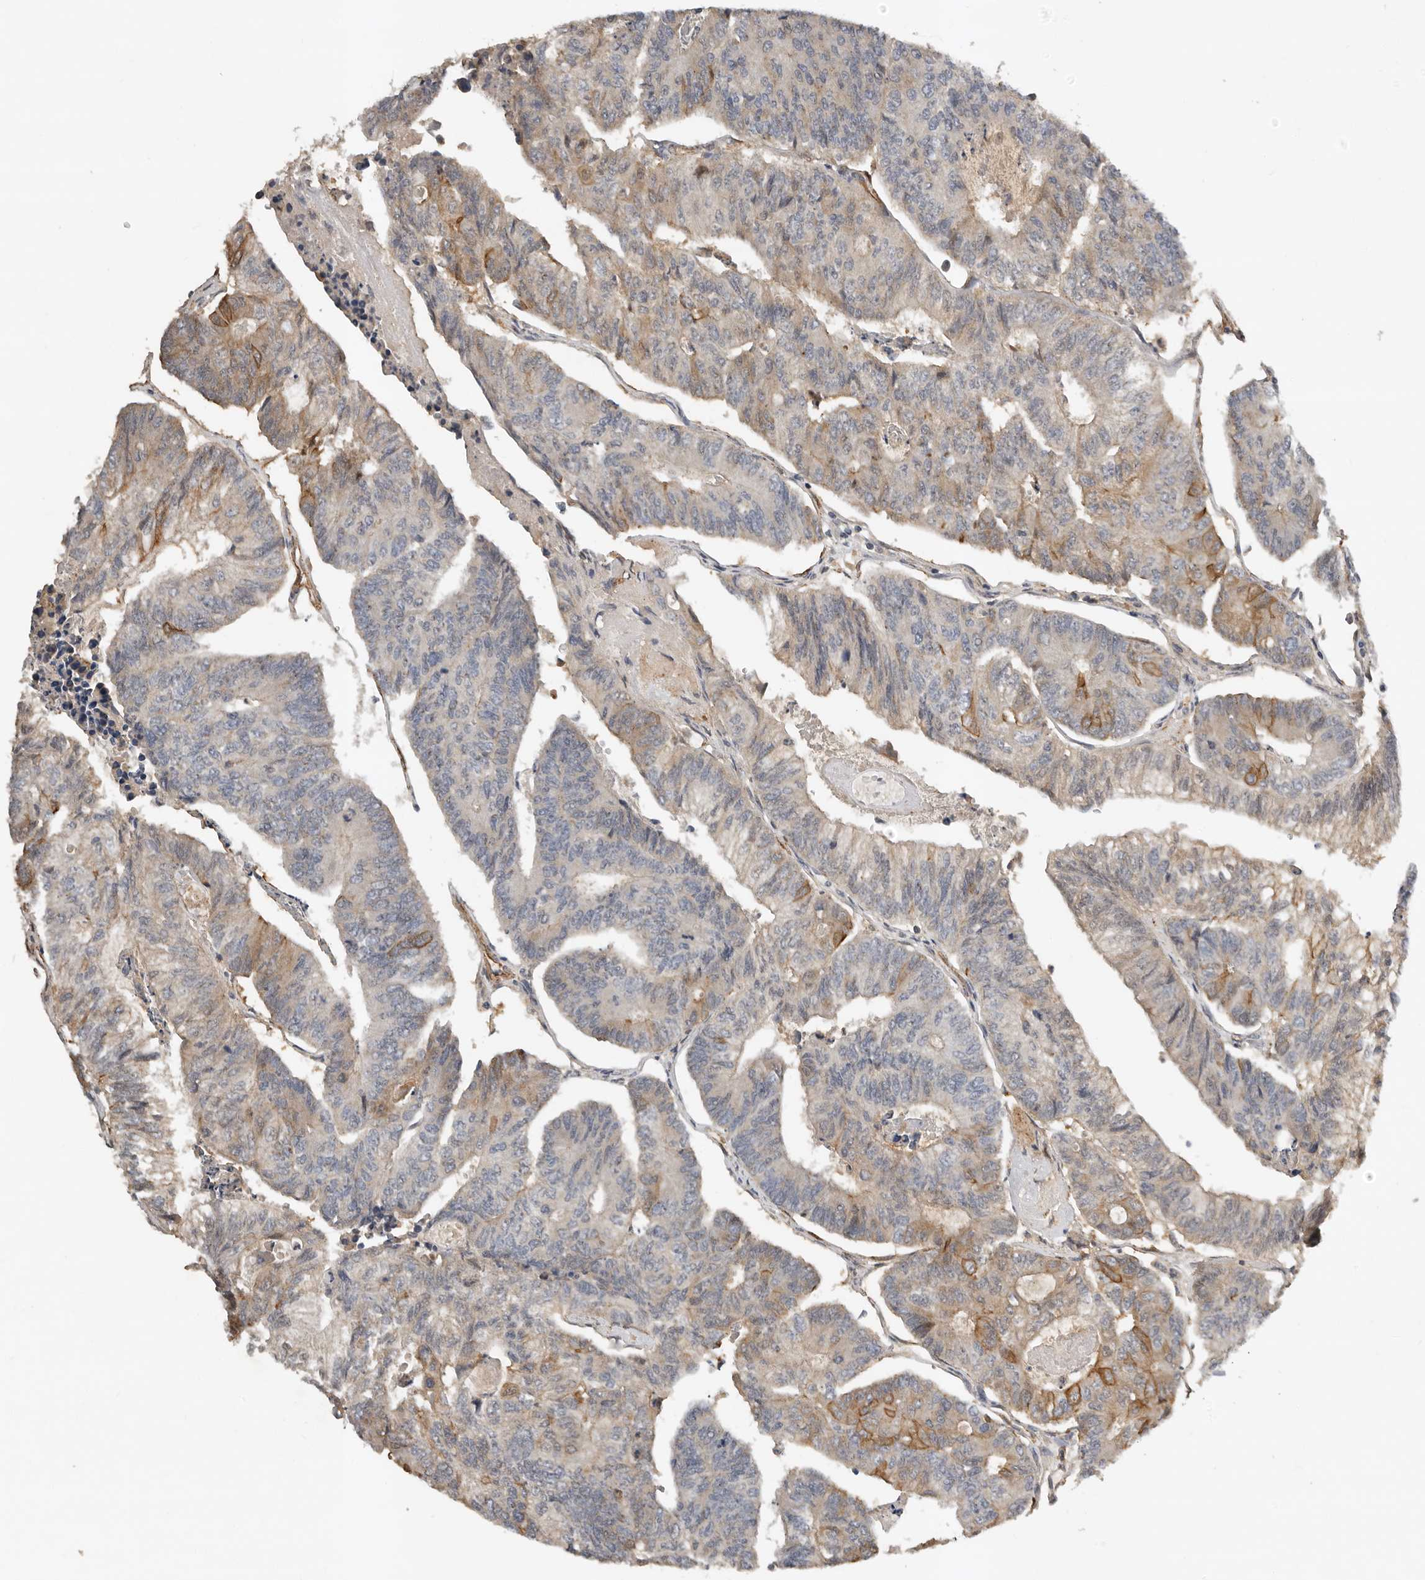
{"staining": {"intensity": "moderate", "quantity": "<25%", "location": "cytoplasmic/membranous"}, "tissue": "colorectal cancer", "cell_type": "Tumor cells", "image_type": "cancer", "snomed": [{"axis": "morphology", "description": "Adenocarcinoma, NOS"}, {"axis": "topography", "description": "Colon"}], "caption": "IHC histopathology image of neoplastic tissue: human colorectal cancer stained using IHC shows low levels of moderate protein expression localized specifically in the cytoplasmic/membranous of tumor cells, appearing as a cytoplasmic/membranous brown color.", "gene": "RNF157", "patient": {"sex": "female", "age": 67}}